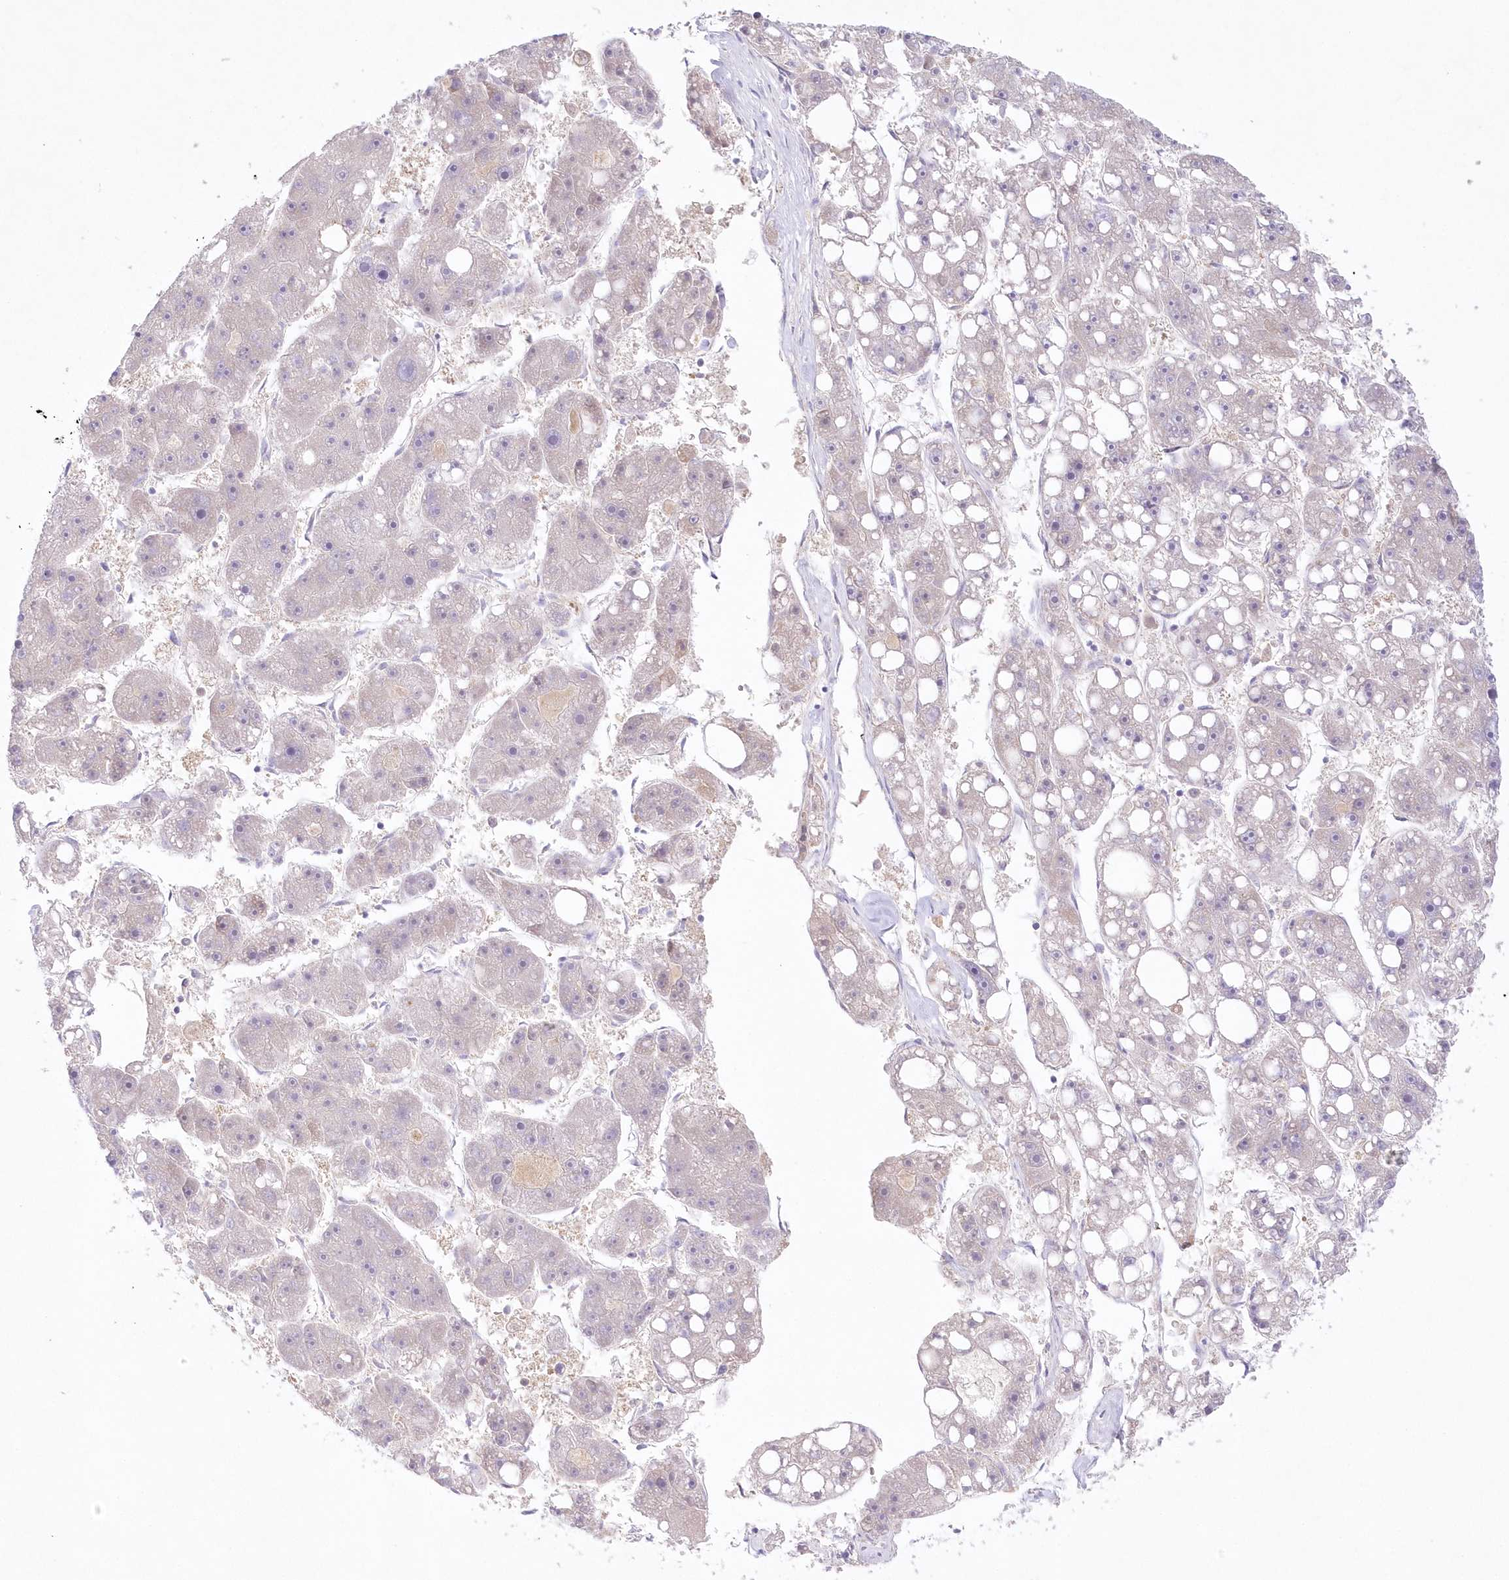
{"staining": {"intensity": "negative", "quantity": "none", "location": "none"}, "tissue": "liver cancer", "cell_type": "Tumor cells", "image_type": "cancer", "snomed": [{"axis": "morphology", "description": "Carcinoma, Hepatocellular, NOS"}, {"axis": "topography", "description": "Liver"}], "caption": "Tumor cells show no significant staining in liver hepatocellular carcinoma.", "gene": "RNPEP", "patient": {"sex": "female", "age": 61}}